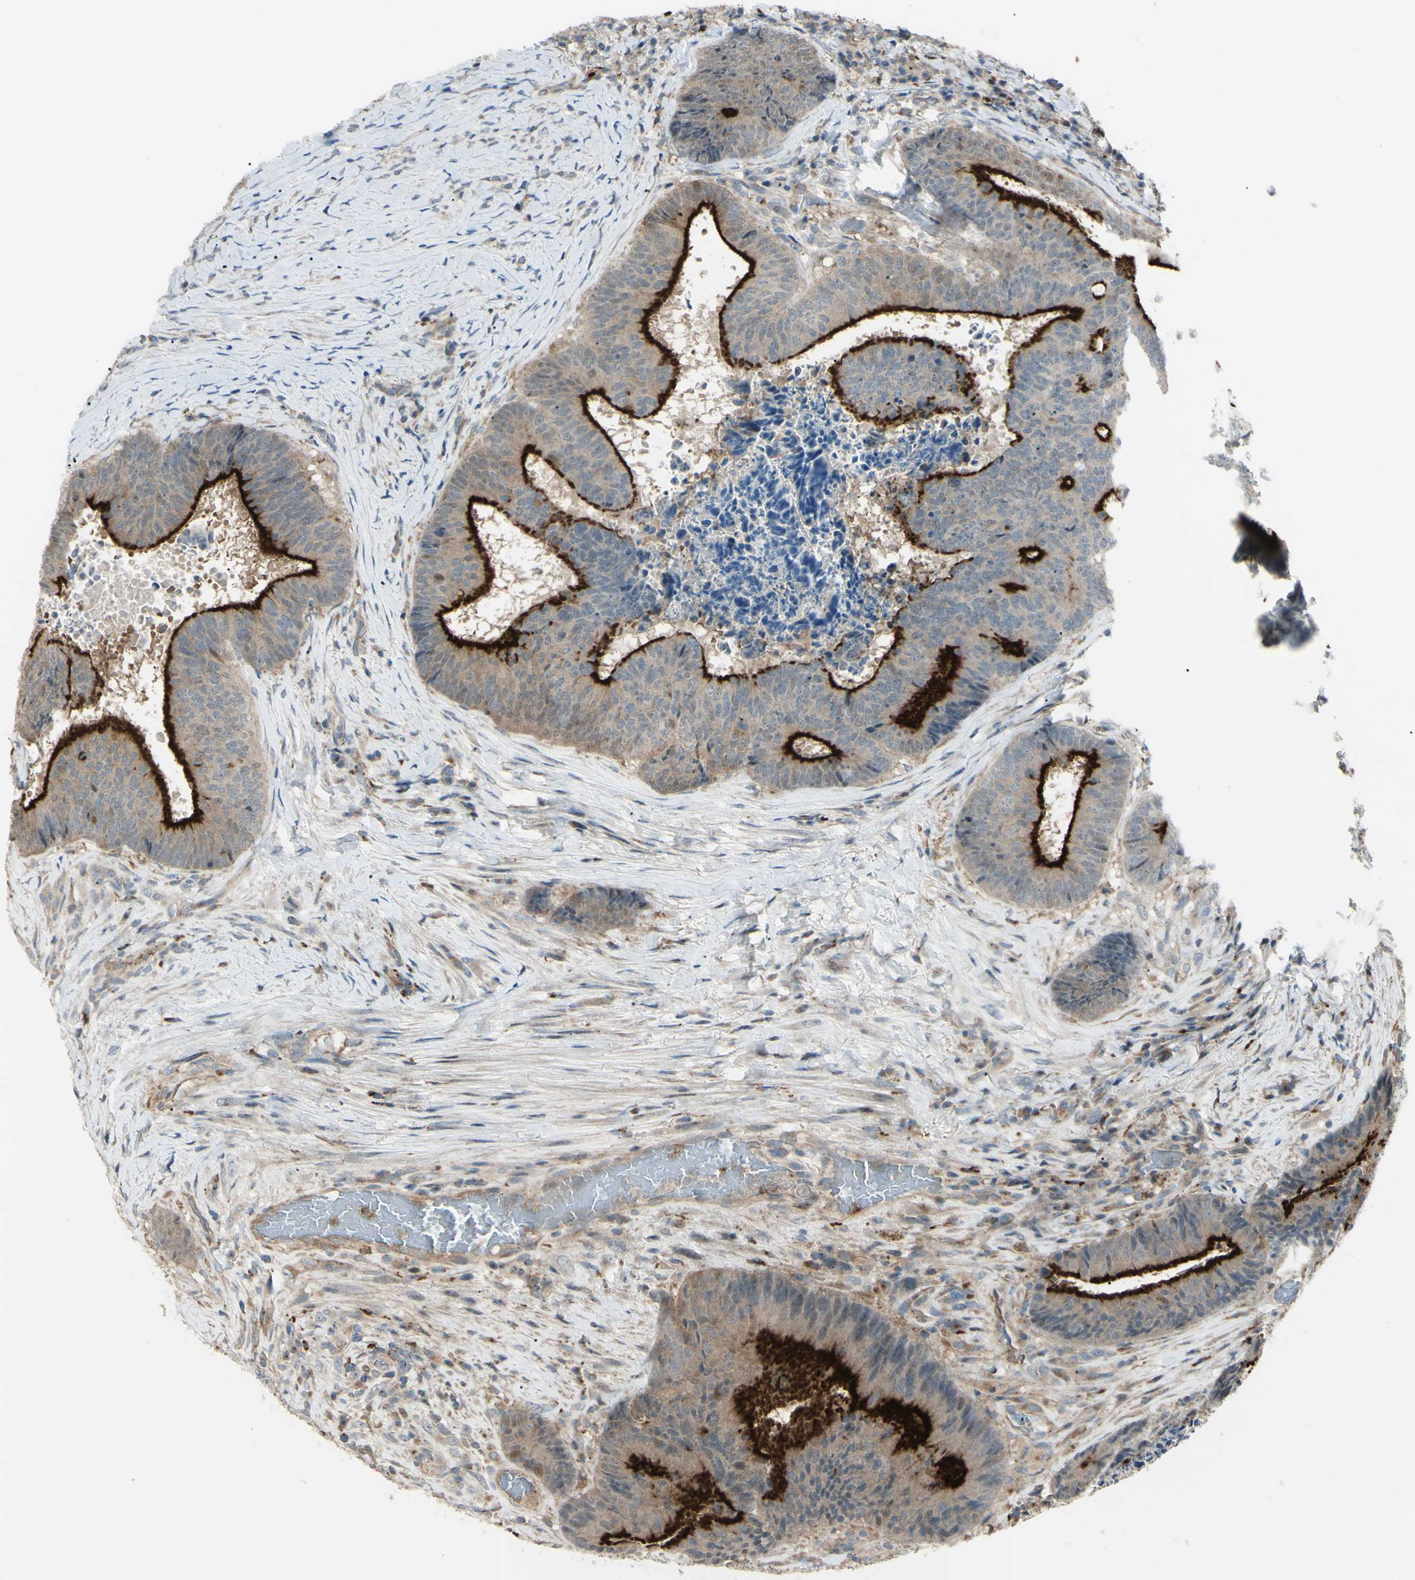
{"staining": {"intensity": "strong", "quantity": "25%-75%", "location": "cytoplasmic/membranous"}, "tissue": "colorectal cancer", "cell_type": "Tumor cells", "image_type": "cancer", "snomed": [{"axis": "morphology", "description": "Adenocarcinoma, NOS"}, {"axis": "topography", "description": "Rectum"}], "caption": "An immunohistochemistry micrograph of tumor tissue is shown. Protein staining in brown highlights strong cytoplasmic/membranous positivity in colorectal cancer within tumor cells.", "gene": "LMTK2", "patient": {"sex": "male", "age": 72}}